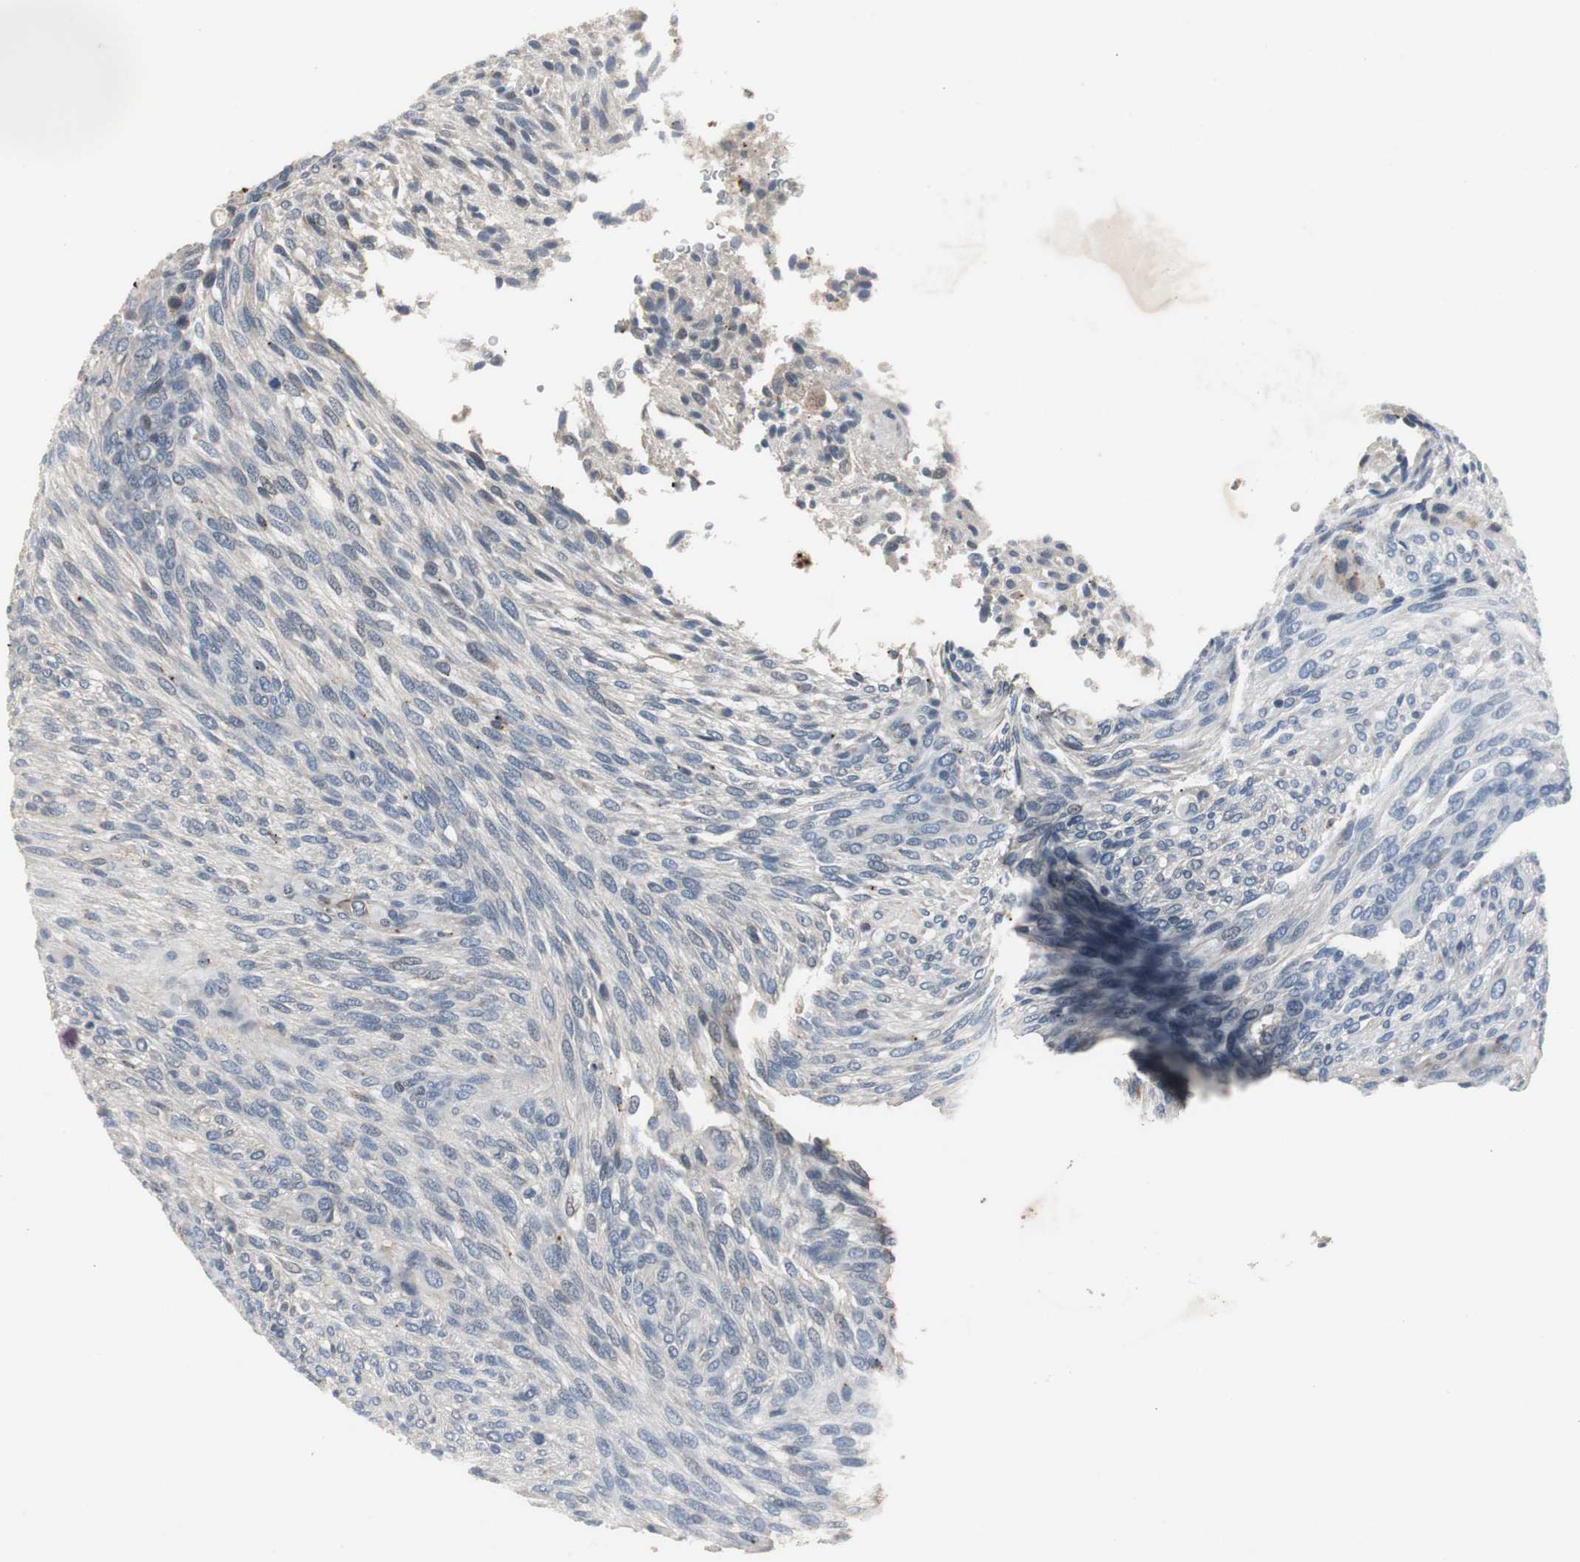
{"staining": {"intensity": "negative", "quantity": "none", "location": "none"}, "tissue": "glioma", "cell_type": "Tumor cells", "image_type": "cancer", "snomed": [{"axis": "morphology", "description": "Glioma, malignant, High grade"}, {"axis": "topography", "description": "Cerebral cortex"}], "caption": "An immunohistochemistry (IHC) photomicrograph of malignant glioma (high-grade) is shown. There is no staining in tumor cells of malignant glioma (high-grade).", "gene": "PCYT1B", "patient": {"sex": "female", "age": 55}}